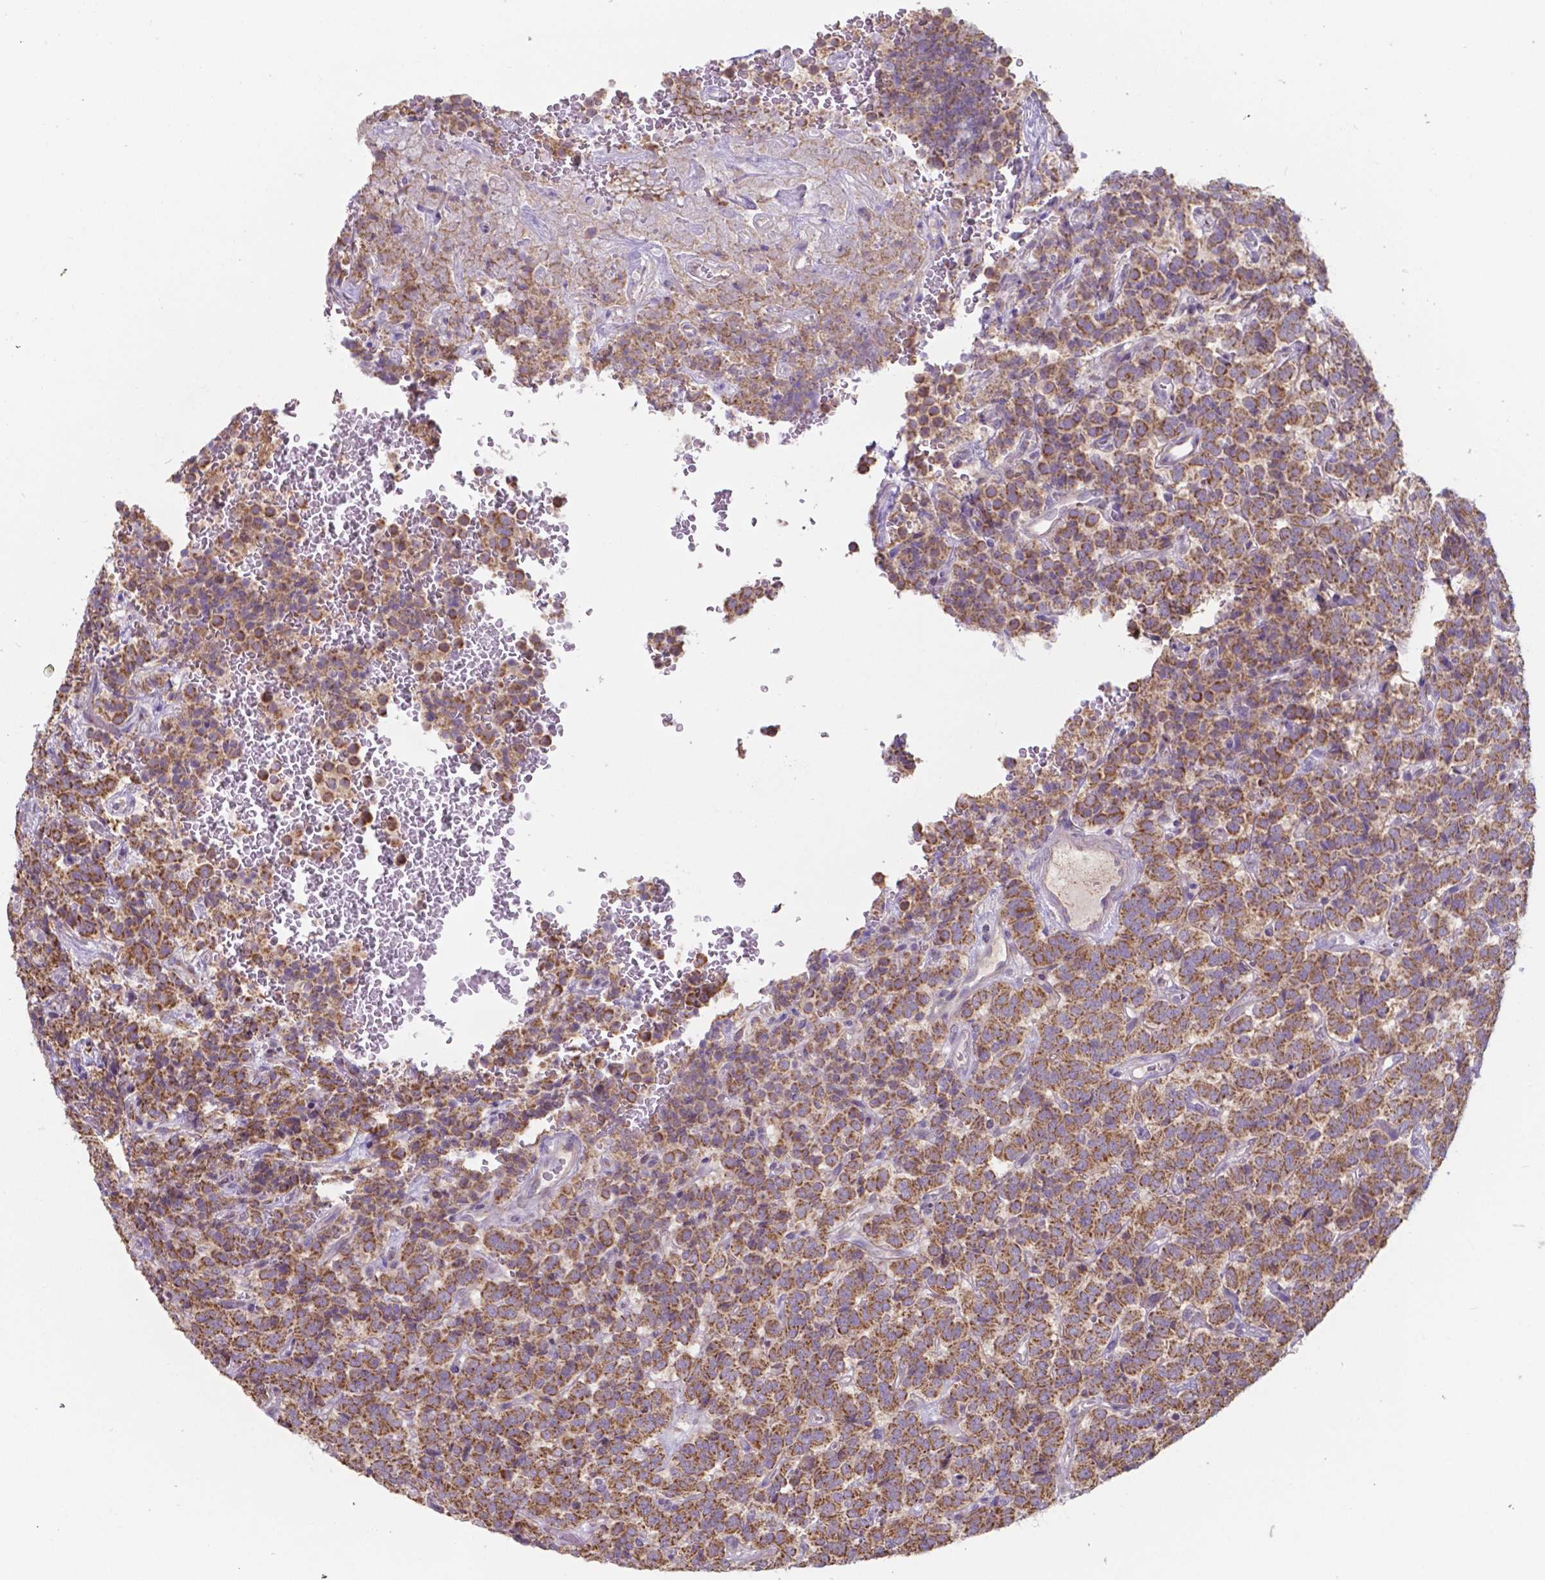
{"staining": {"intensity": "moderate", "quantity": ">75%", "location": "cytoplasmic/membranous"}, "tissue": "carcinoid", "cell_type": "Tumor cells", "image_type": "cancer", "snomed": [{"axis": "morphology", "description": "Carcinoid, malignant, NOS"}, {"axis": "topography", "description": "Pancreas"}], "caption": "DAB (3,3'-diaminobenzidine) immunohistochemical staining of carcinoid shows moderate cytoplasmic/membranous protein positivity in about >75% of tumor cells.", "gene": "FAM114A1", "patient": {"sex": "male", "age": 36}}